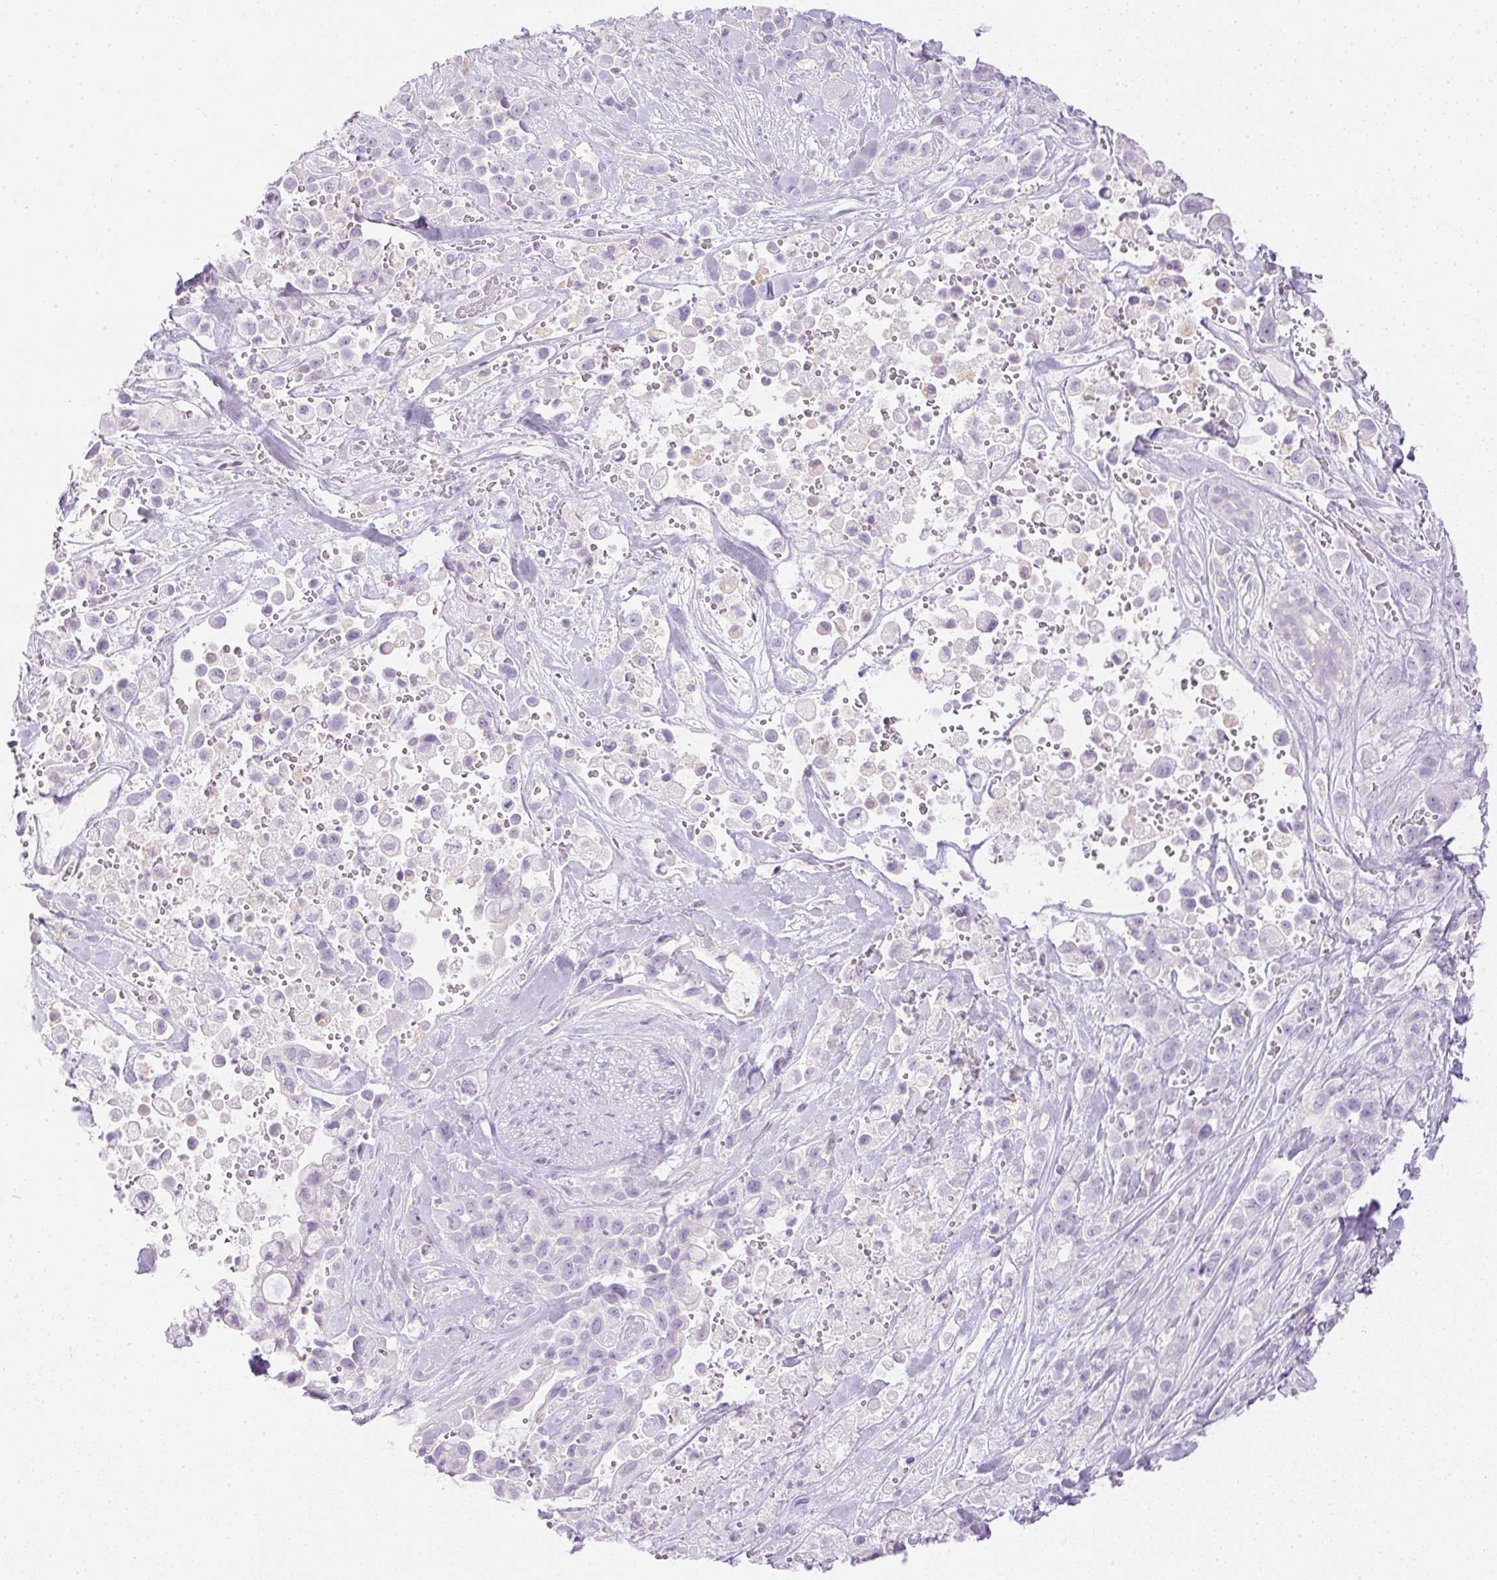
{"staining": {"intensity": "negative", "quantity": "none", "location": "none"}, "tissue": "pancreatic cancer", "cell_type": "Tumor cells", "image_type": "cancer", "snomed": [{"axis": "morphology", "description": "Adenocarcinoma, NOS"}, {"axis": "topography", "description": "Pancreas"}], "caption": "Pancreatic cancer was stained to show a protein in brown. There is no significant staining in tumor cells.", "gene": "ATP6V1G3", "patient": {"sex": "male", "age": 44}}